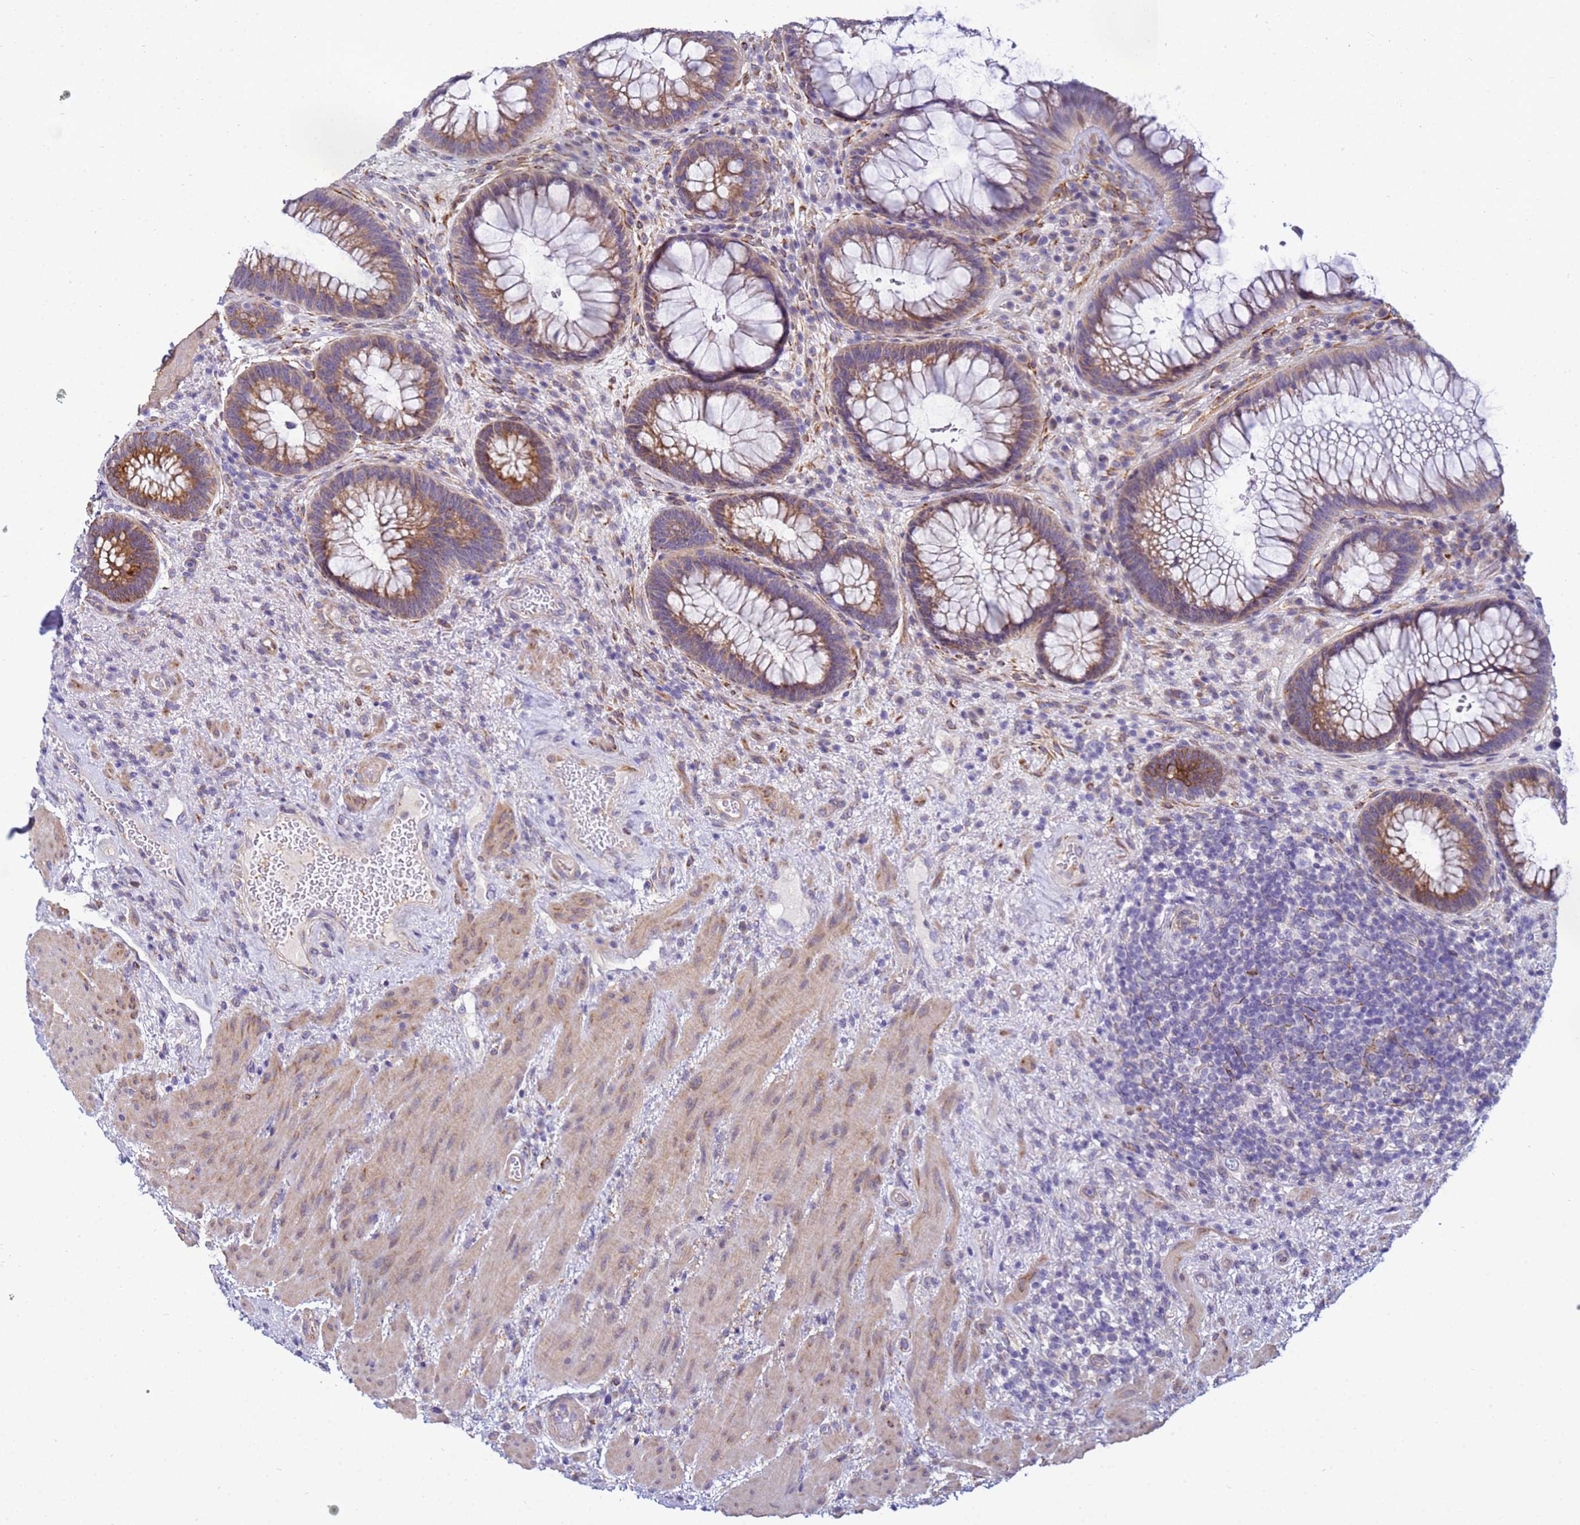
{"staining": {"intensity": "moderate", "quantity": "25%-75%", "location": "cytoplasmic/membranous"}, "tissue": "rectum", "cell_type": "Glandular cells", "image_type": "normal", "snomed": [{"axis": "morphology", "description": "Normal tissue, NOS"}, {"axis": "topography", "description": "Rectum"}], "caption": "Brown immunohistochemical staining in normal human rectum shows moderate cytoplasmic/membranous positivity in about 25%-75% of glandular cells. (Brightfield microscopy of DAB IHC at high magnification).", "gene": "TRPC6", "patient": {"sex": "male", "age": 51}}